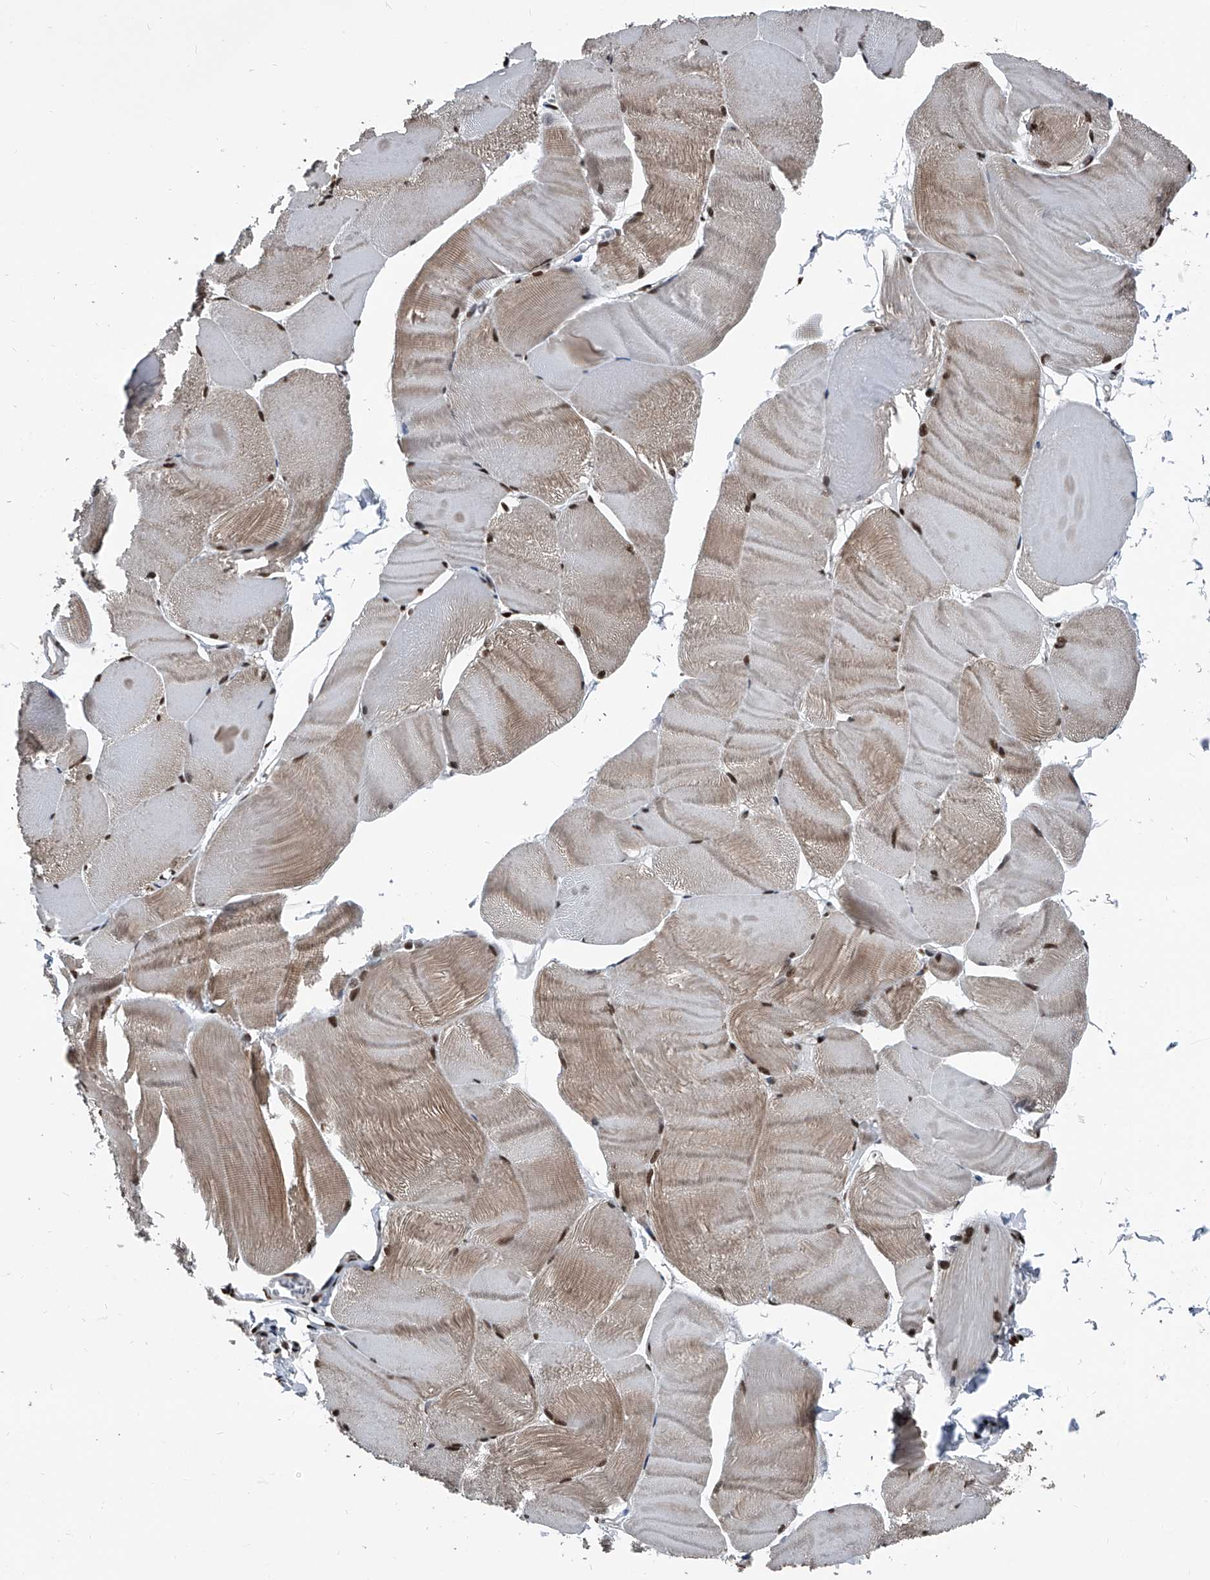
{"staining": {"intensity": "moderate", "quantity": "25%-75%", "location": "cytoplasmic/membranous,nuclear"}, "tissue": "skeletal muscle", "cell_type": "Myocytes", "image_type": "normal", "snomed": [{"axis": "morphology", "description": "Normal tissue, NOS"}, {"axis": "morphology", "description": "Basal cell carcinoma"}, {"axis": "topography", "description": "Skeletal muscle"}], "caption": "Immunohistochemical staining of benign skeletal muscle displays 25%-75% levels of moderate cytoplasmic/membranous,nuclear protein positivity in about 25%-75% of myocytes. Immunohistochemistry stains the protein of interest in brown and the nuclei are stained blue.", "gene": "FKBP5", "patient": {"sex": "female", "age": 64}}